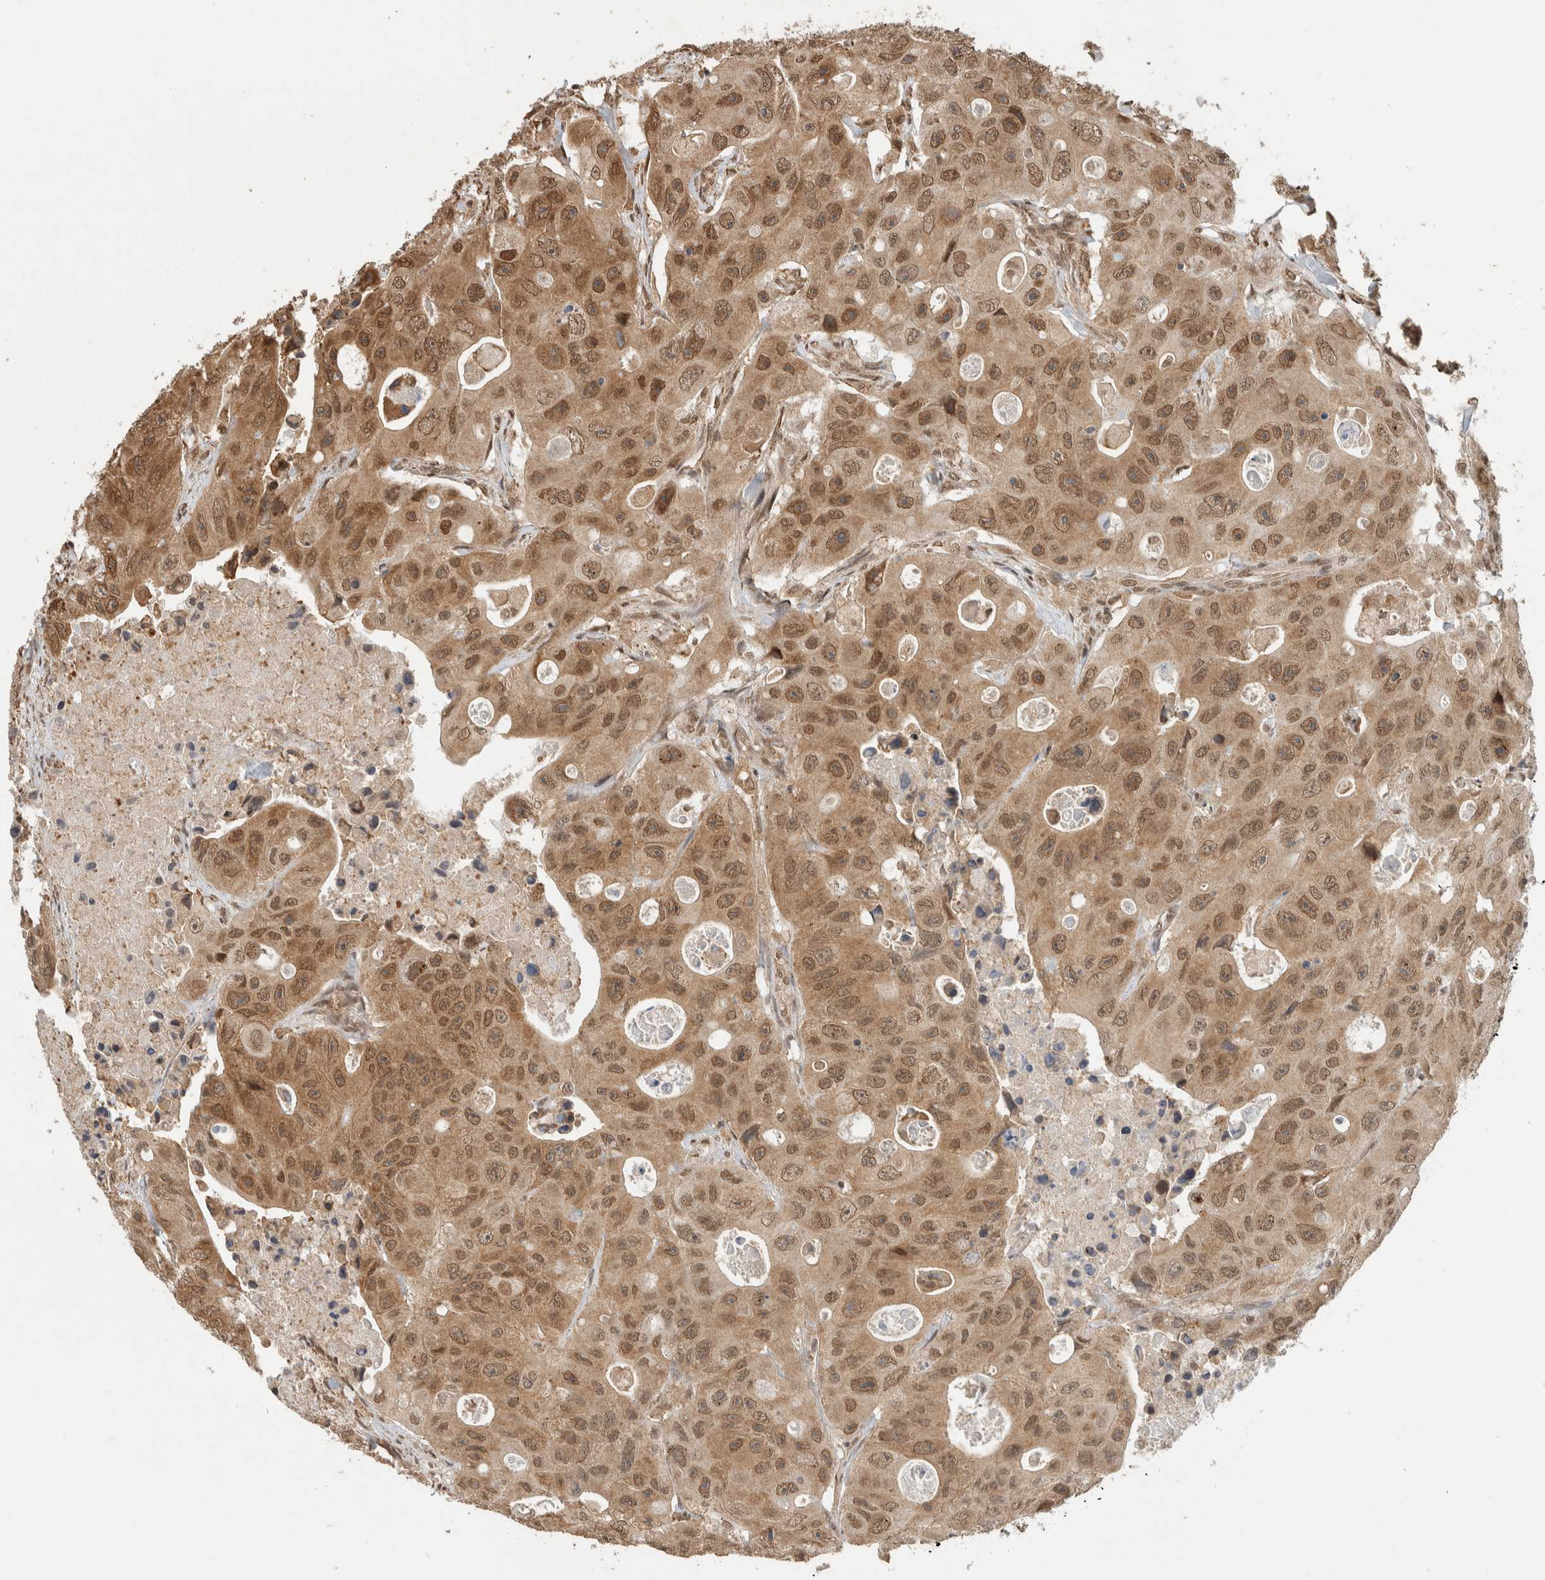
{"staining": {"intensity": "moderate", "quantity": ">75%", "location": "cytoplasmic/membranous,nuclear"}, "tissue": "colorectal cancer", "cell_type": "Tumor cells", "image_type": "cancer", "snomed": [{"axis": "morphology", "description": "Adenocarcinoma, NOS"}, {"axis": "topography", "description": "Colon"}], "caption": "The immunohistochemical stain highlights moderate cytoplasmic/membranous and nuclear staining in tumor cells of adenocarcinoma (colorectal) tissue.", "gene": "C1orf21", "patient": {"sex": "female", "age": 46}}